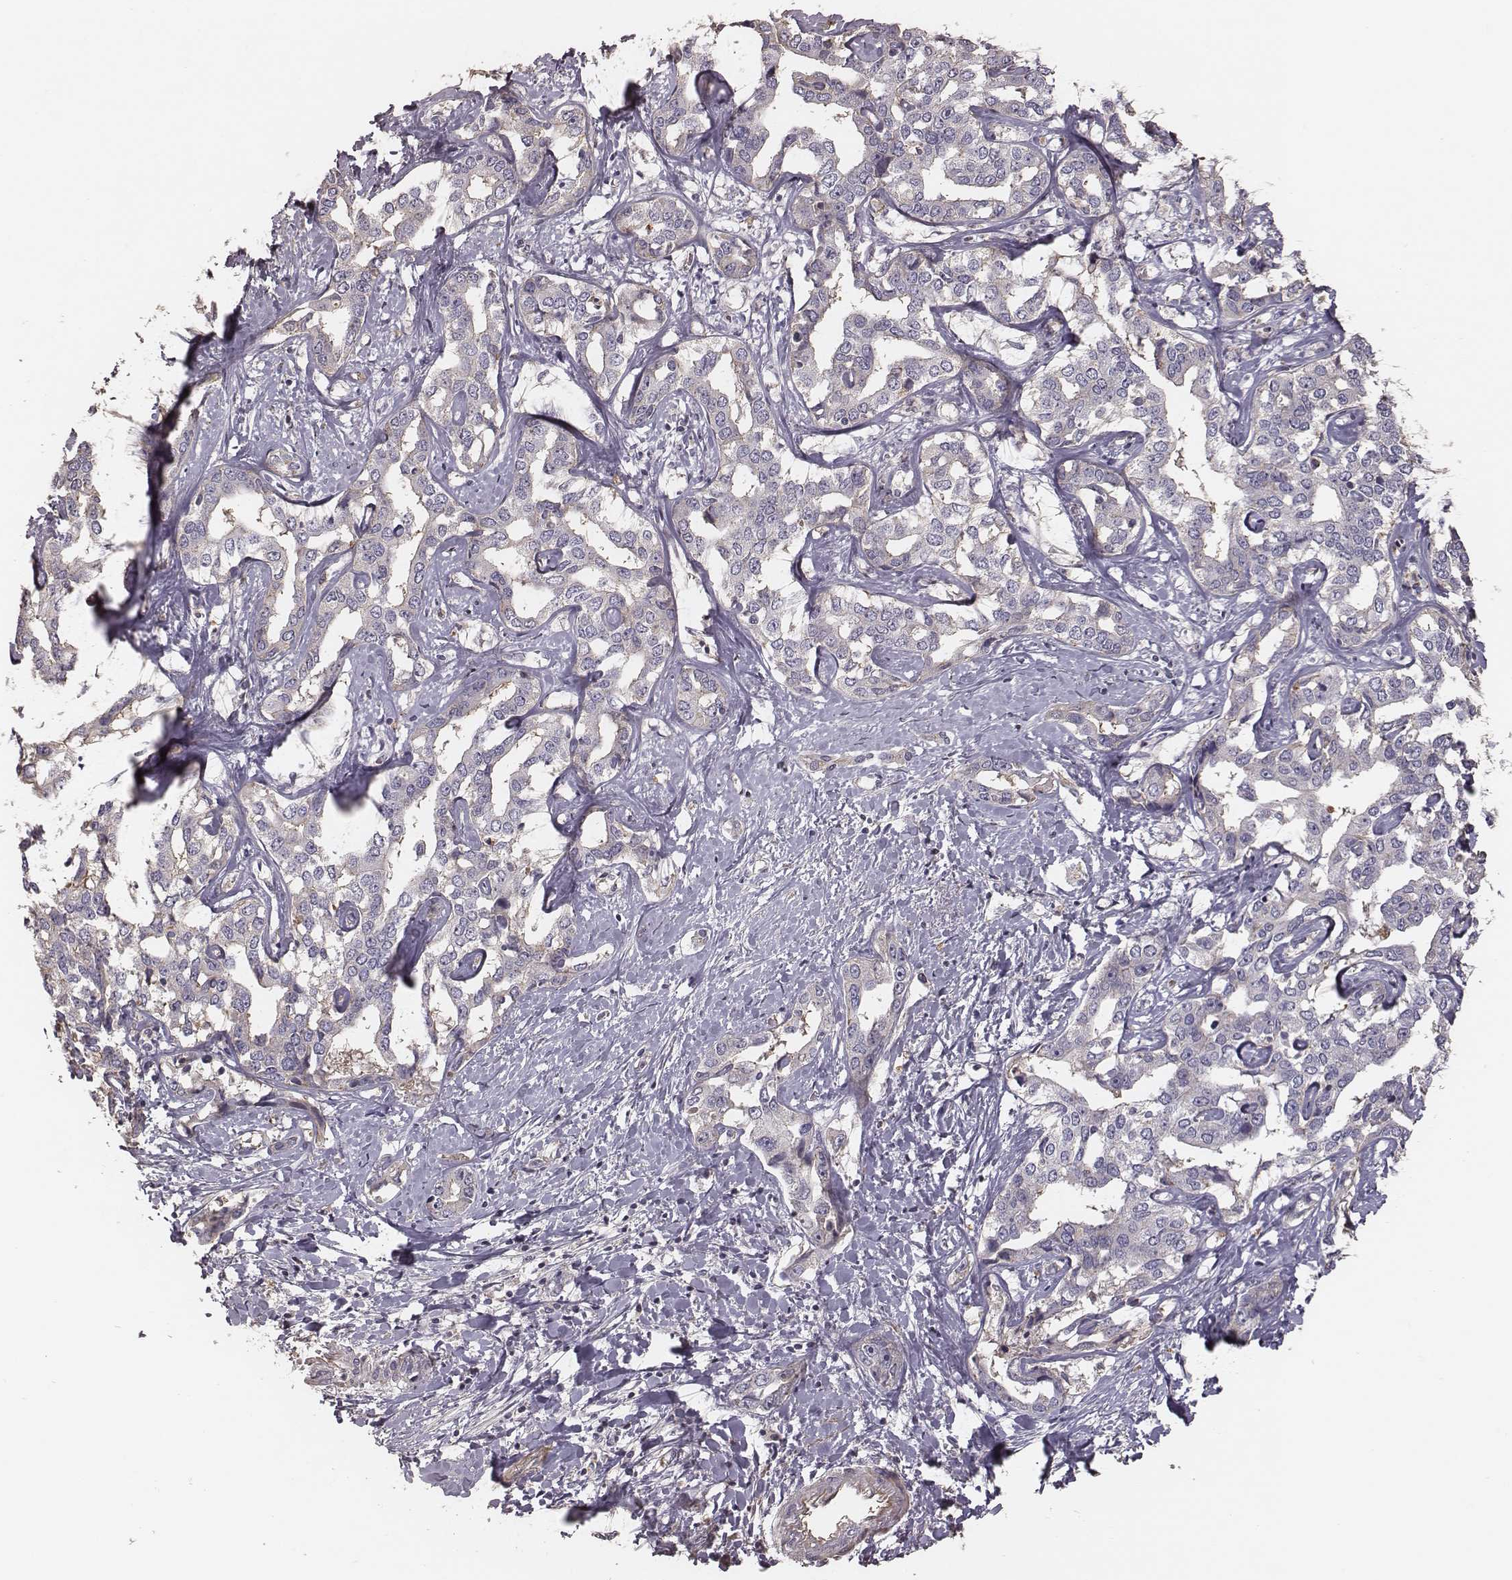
{"staining": {"intensity": "negative", "quantity": "none", "location": "none"}, "tissue": "liver cancer", "cell_type": "Tumor cells", "image_type": "cancer", "snomed": [{"axis": "morphology", "description": "Cholangiocarcinoma"}, {"axis": "topography", "description": "Liver"}], "caption": "Immunohistochemical staining of cholangiocarcinoma (liver) displays no significant expression in tumor cells.", "gene": "OTOGL", "patient": {"sex": "male", "age": 59}}